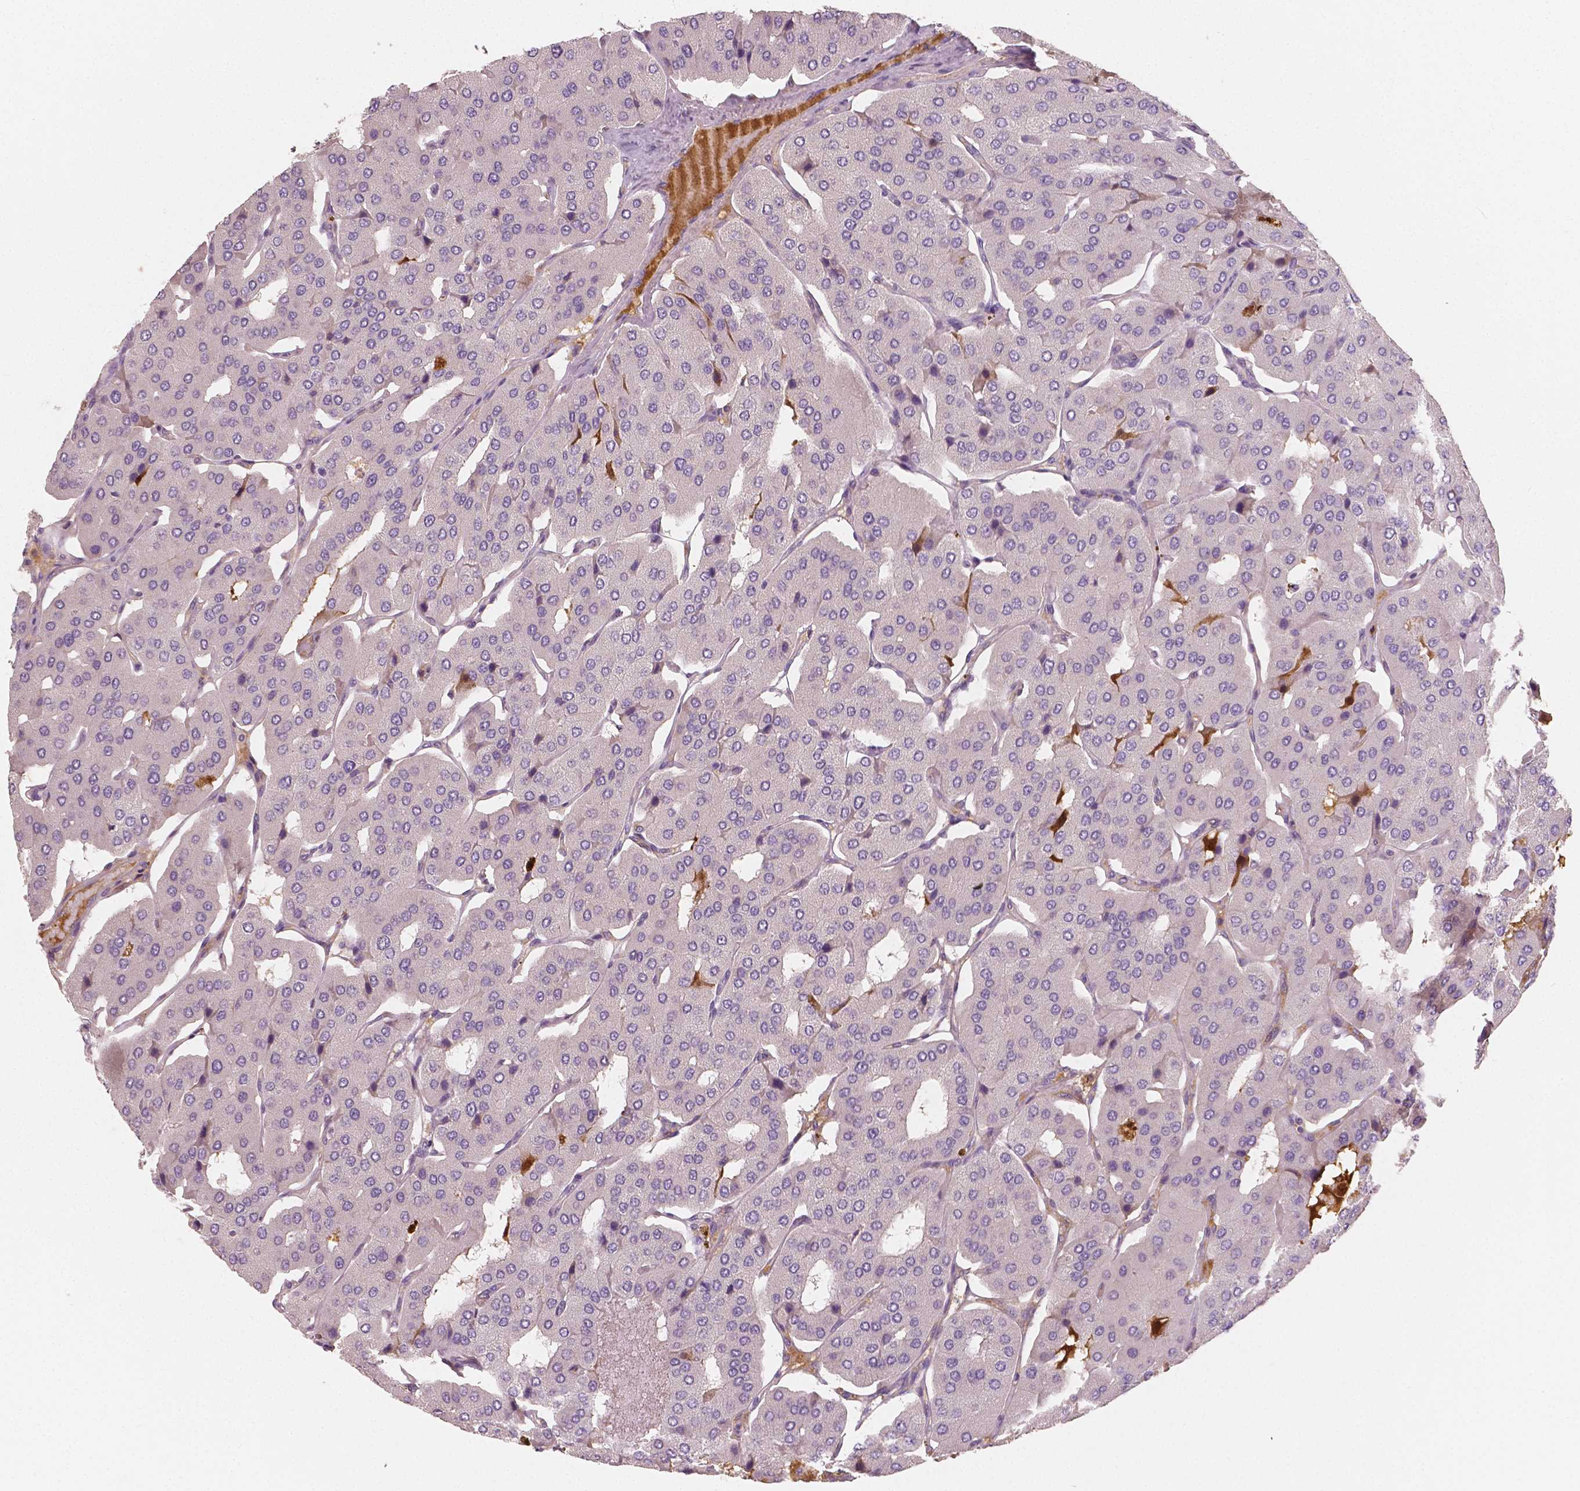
{"staining": {"intensity": "negative", "quantity": "none", "location": "none"}, "tissue": "parathyroid gland", "cell_type": "Glandular cells", "image_type": "normal", "snomed": [{"axis": "morphology", "description": "Normal tissue, NOS"}, {"axis": "morphology", "description": "Adenoma, NOS"}, {"axis": "topography", "description": "Parathyroid gland"}], "caption": "Human parathyroid gland stained for a protein using immunohistochemistry (IHC) demonstrates no positivity in glandular cells.", "gene": "APOA4", "patient": {"sex": "female", "age": 86}}